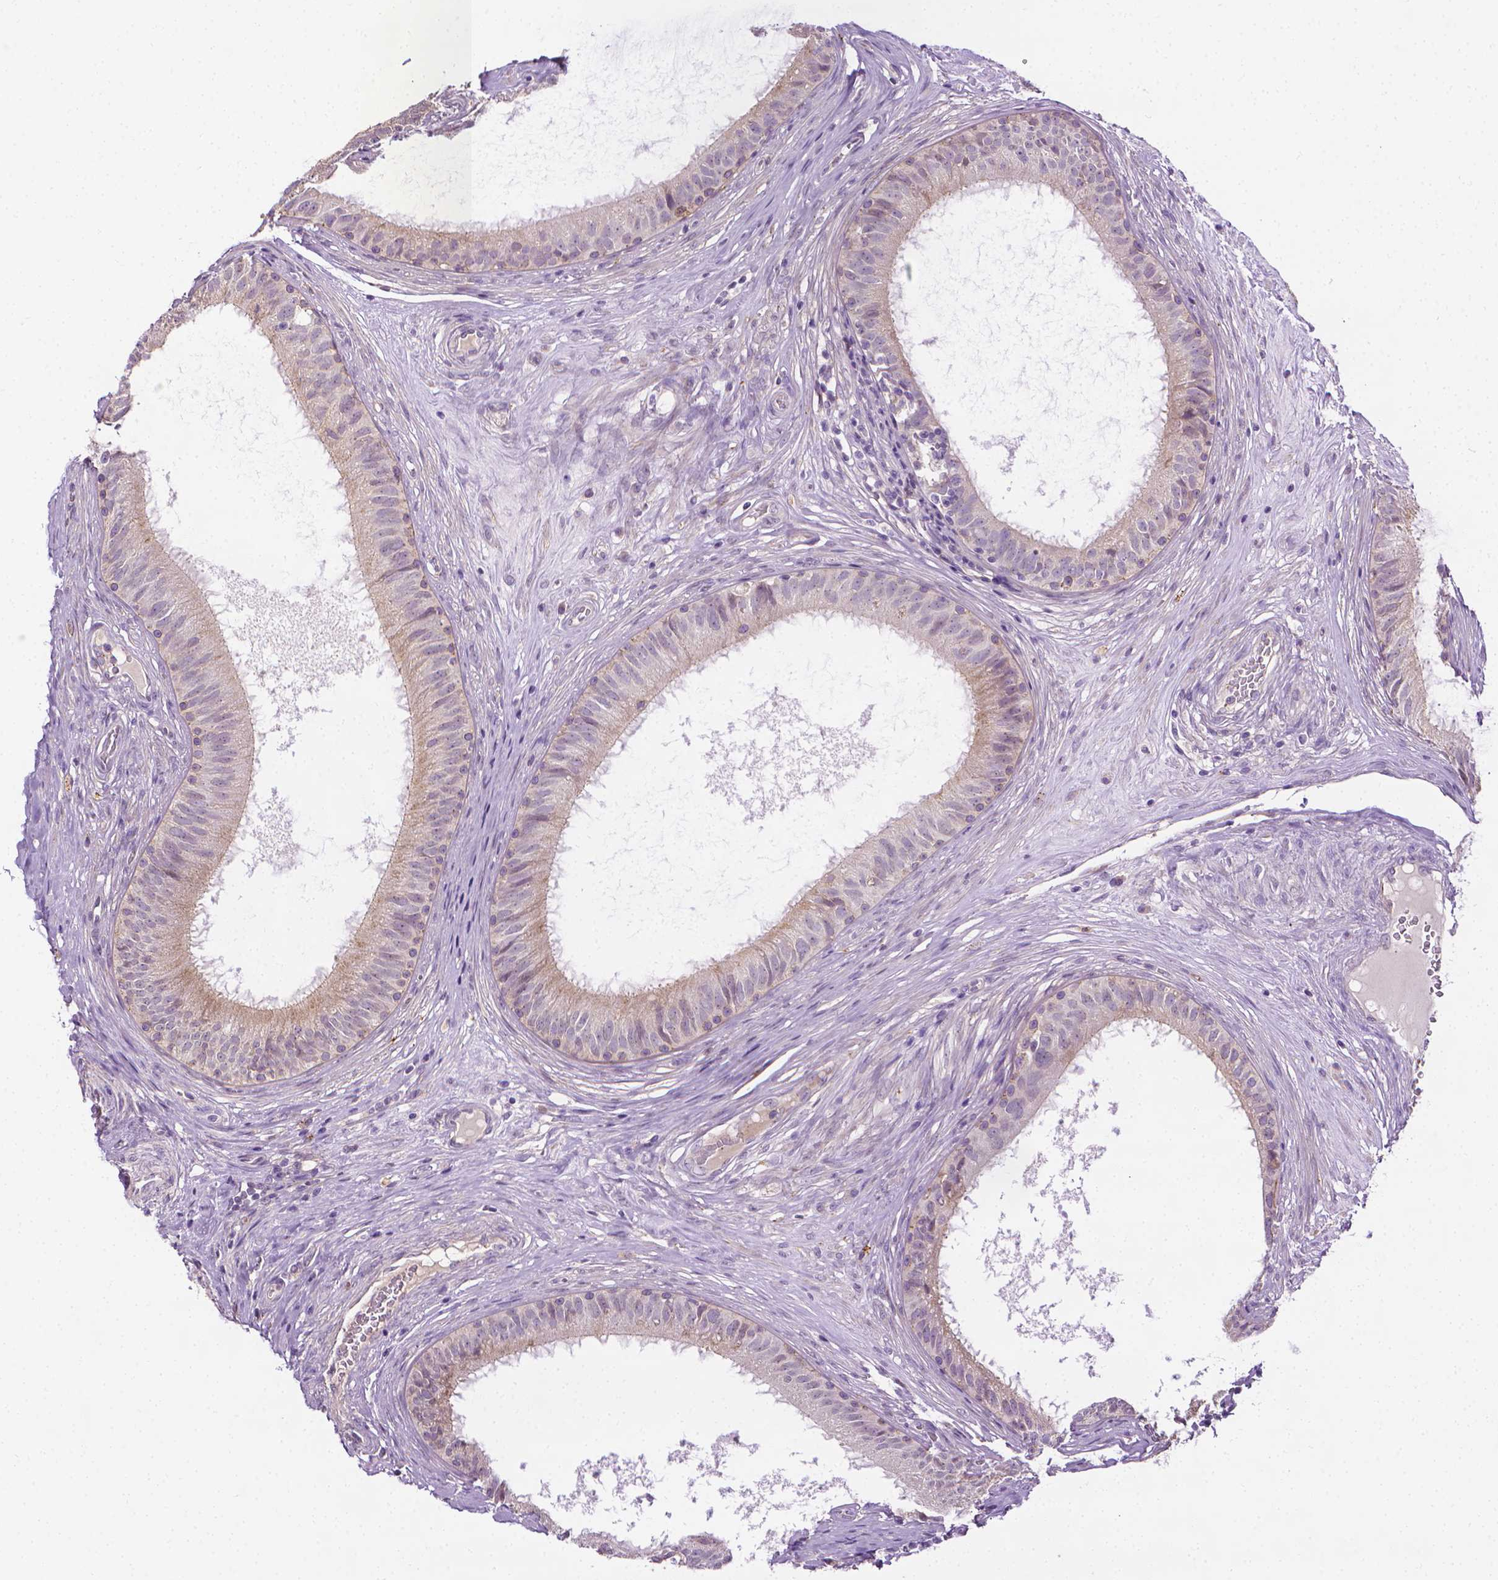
{"staining": {"intensity": "weak", "quantity": "<25%", "location": "cytoplasmic/membranous"}, "tissue": "epididymis", "cell_type": "Glandular cells", "image_type": "normal", "snomed": [{"axis": "morphology", "description": "Normal tissue, NOS"}, {"axis": "topography", "description": "Epididymis"}], "caption": "Immunohistochemistry histopathology image of benign epididymis: epididymis stained with DAB (3,3'-diaminobenzidine) reveals no significant protein staining in glandular cells. (IHC, brightfield microscopy, high magnification).", "gene": "MCOLN3", "patient": {"sex": "male", "age": 59}}